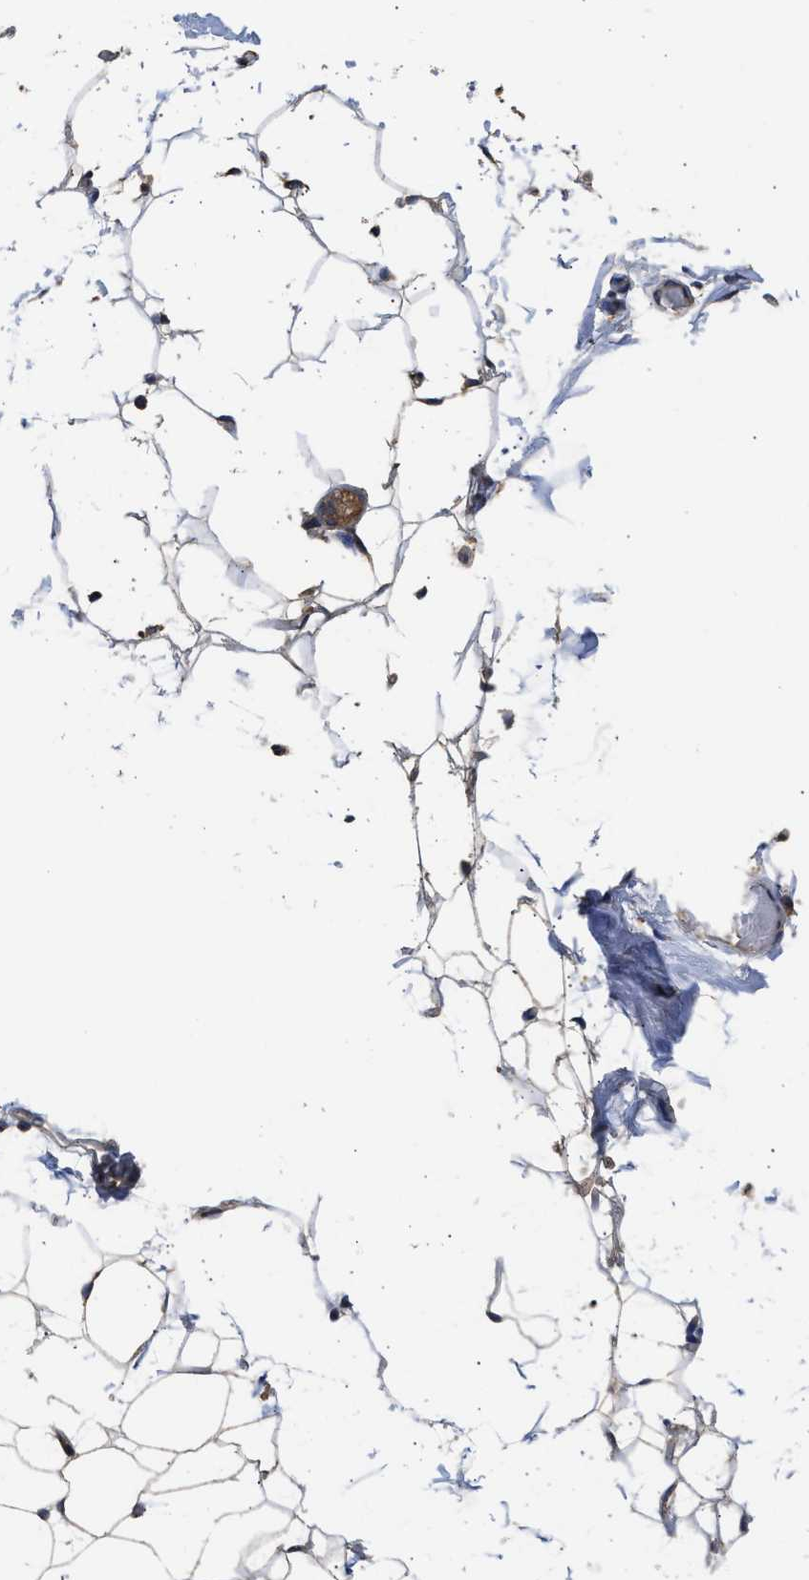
{"staining": {"intensity": "weak", "quantity": ">75%", "location": "cytoplasmic/membranous"}, "tissue": "adipose tissue", "cell_type": "Adipocytes", "image_type": "normal", "snomed": [{"axis": "morphology", "description": "Normal tissue, NOS"}, {"axis": "topography", "description": "Breast"}, {"axis": "topography", "description": "Soft tissue"}], "caption": "A low amount of weak cytoplasmic/membranous expression is identified in approximately >75% of adipocytes in unremarkable adipose tissue.", "gene": "SPINT2", "patient": {"sex": "female", "age": 75}}